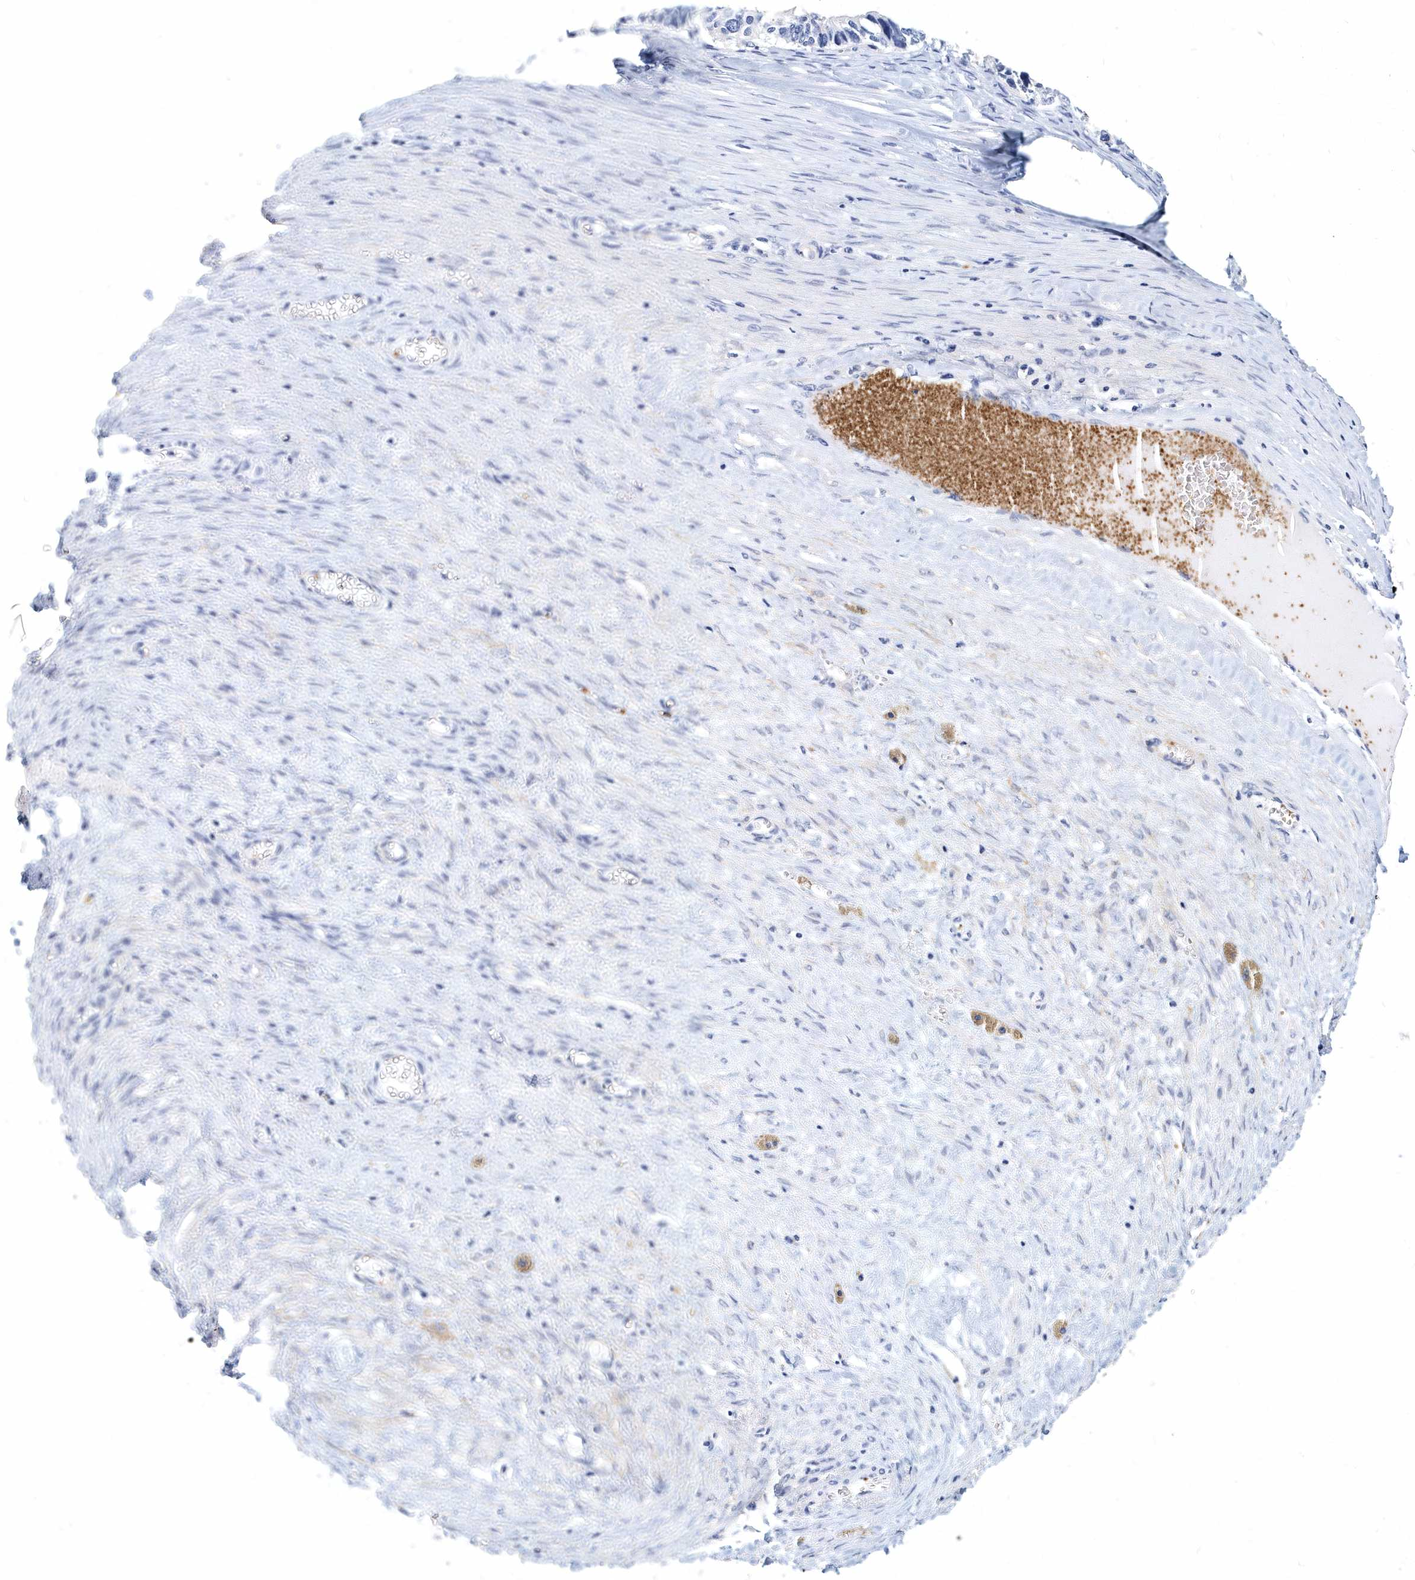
{"staining": {"intensity": "weak", "quantity": "<25%", "location": "cytoplasmic/membranous"}, "tissue": "ovarian cancer", "cell_type": "Tumor cells", "image_type": "cancer", "snomed": [{"axis": "morphology", "description": "Cystadenocarcinoma, serous, NOS"}, {"axis": "topography", "description": "Ovary"}], "caption": "DAB (3,3'-diaminobenzidine) immunohistochemical staining of serous cystadenocarcinoma (ovarian) shows no significant positivity in tumor cells.", "gene": "ITGA2B", "patient": {"sex": "female", "age": 56}}